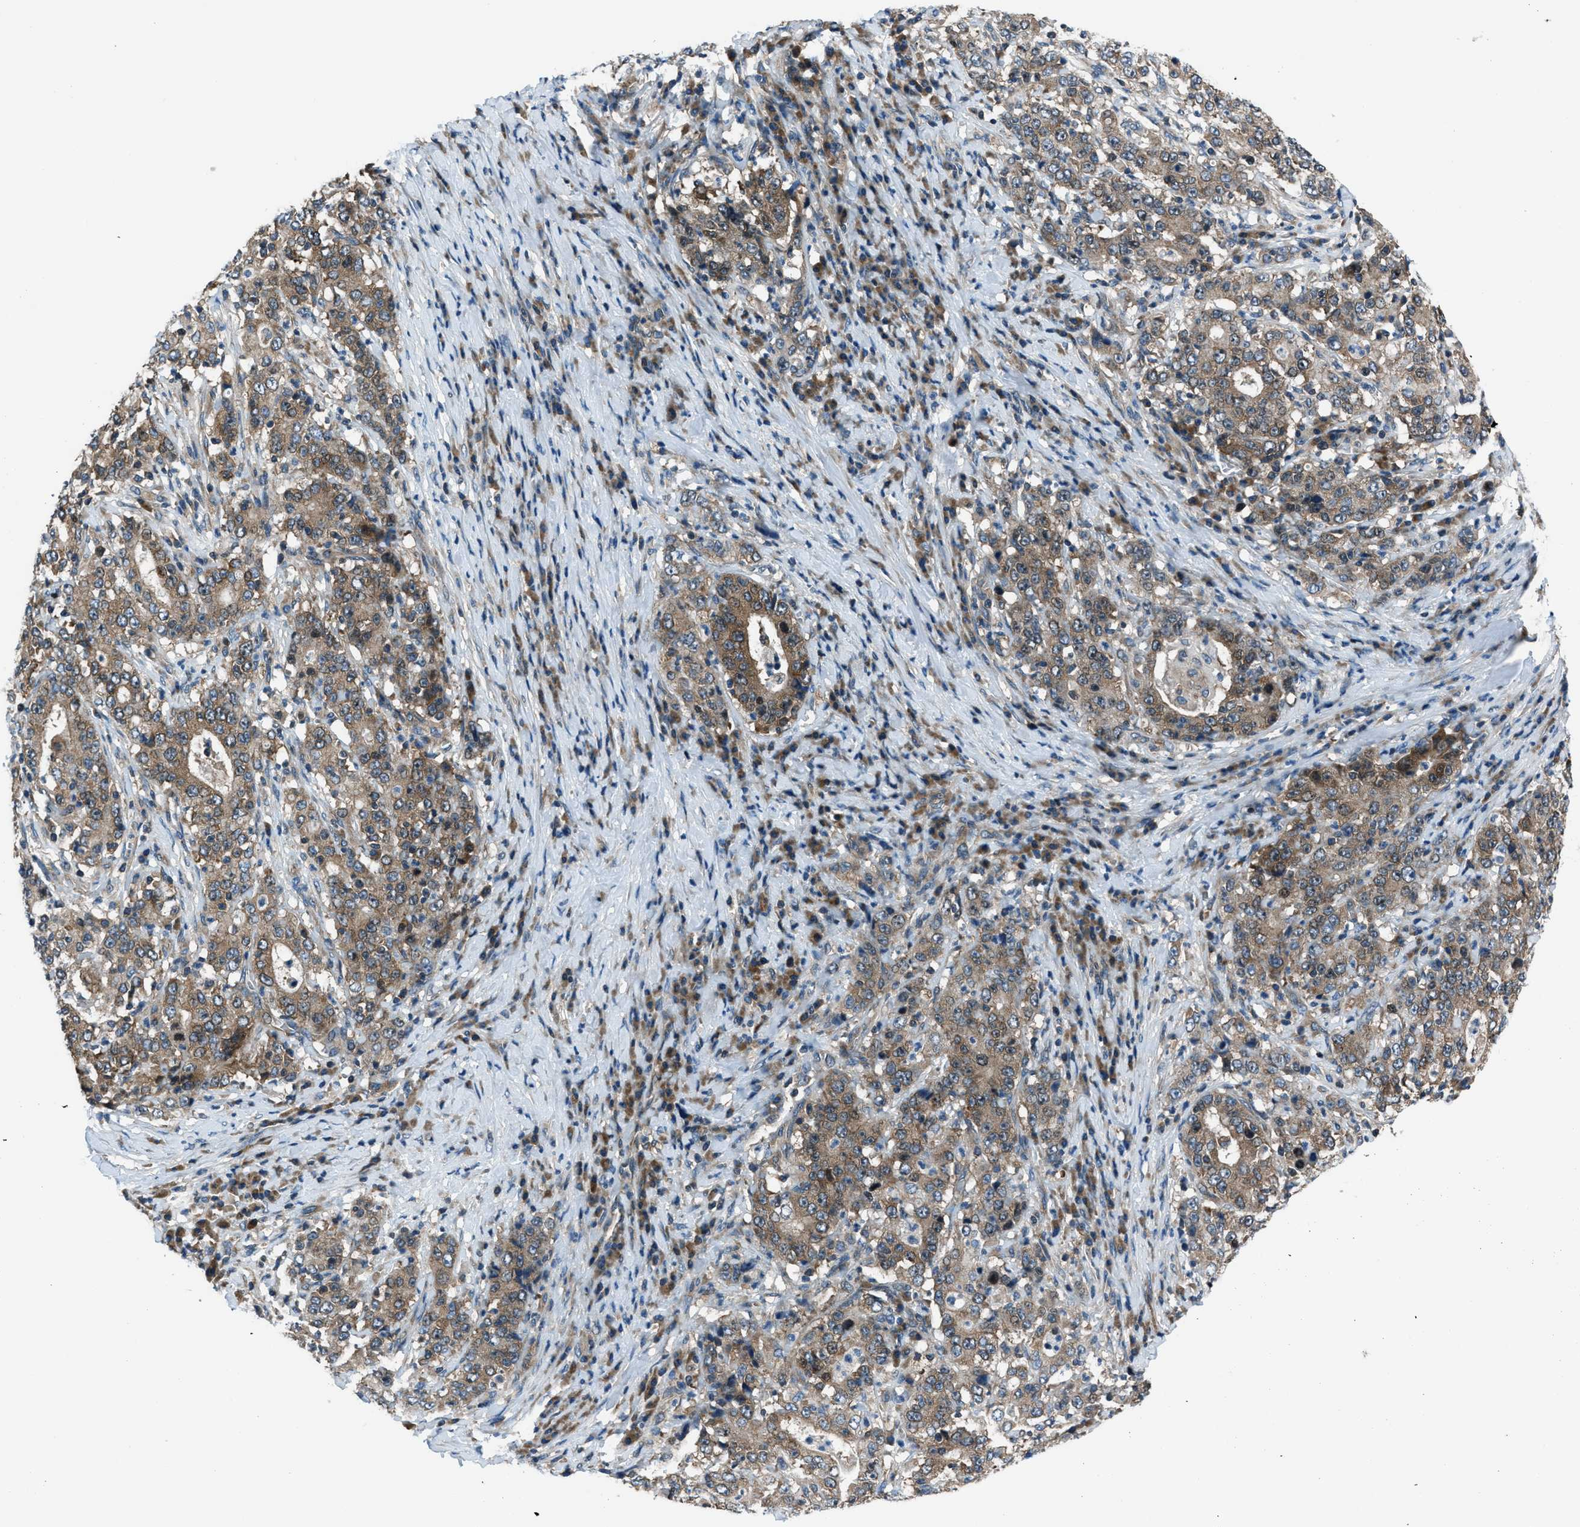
{"staining": {"intensity": "moderate", "quantity": ">75%", "location": "cytoplasmic/membranous"}, "tissue": "stomach cancer", "cell_type": "Tumor cells", "image_type": "cancer", "snomed": [{"axis": "morphology", "description": "Normal tissue, NOS"}, {"axis": "morphology", "description": "Adenocarcinoma, NOS"}, {"axis": "topography", "description": "Stomach, upper"}, {"axis": "topography", "description": "Stomach"}], "caption": "Stomach cancer stained with immunohistochemistry displays moderate cytoplasmic/membranous expression in approximately >75% of tumor cells.", "gene": "ARFGAP2", "patient": {"sex": "male", "age": 59}}